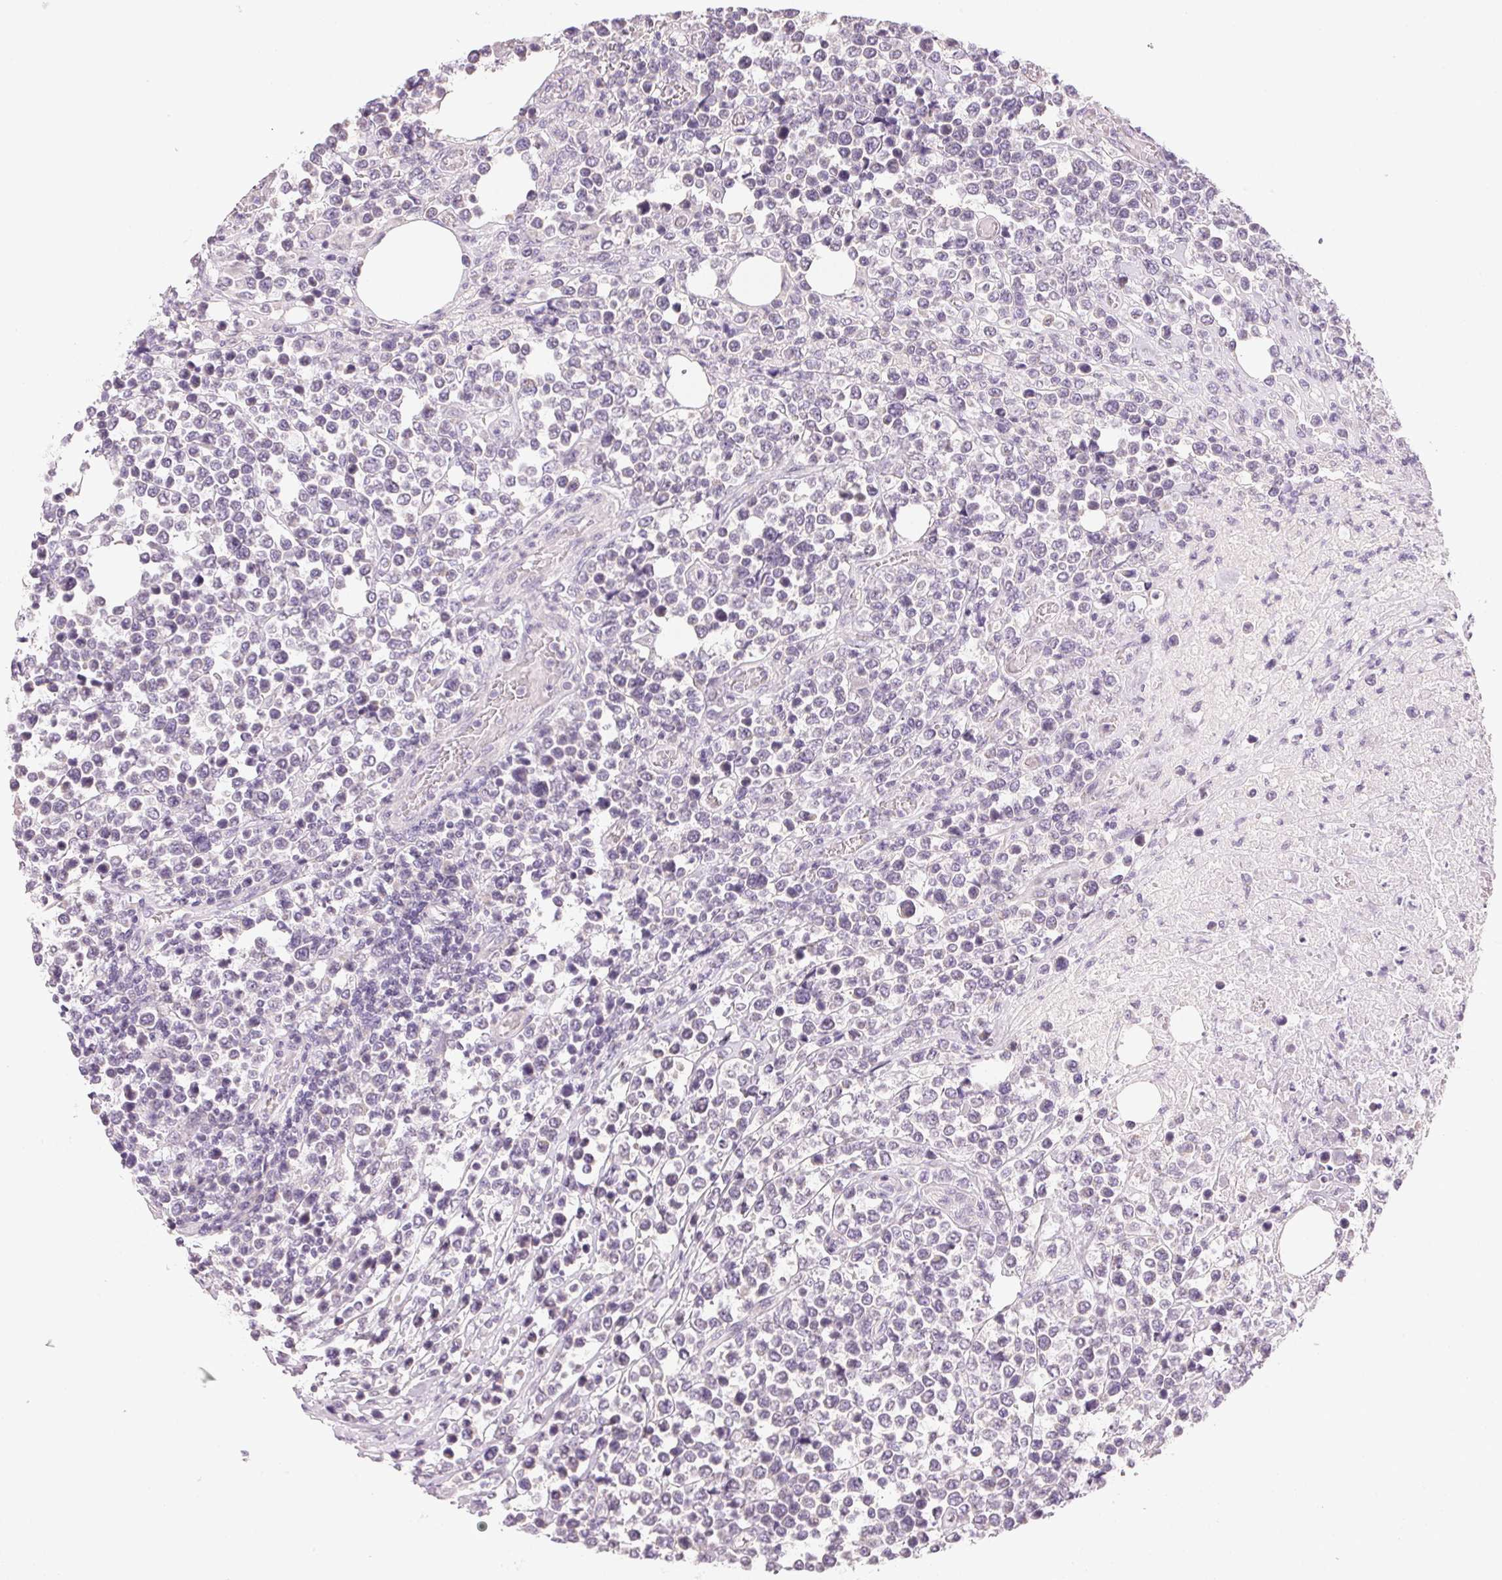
{"staining": {"intensity": "negative", "quantity": "none", "location": "none"}, "tissue": "lymphoma", "cell_type": "Tumor cells", "image_type": "cancer", "snomed": [{"axis": "morphology", "description": "Malignant lymphoma, non-Hodgkin's type, High grade"}, {"axis": "topography", "description": "Soft tissue"}], "caption": "This is a histopathology image of immunohistochemistry staining of high-grade malignant lymphoma, non-Hodgkin's type, which shows no staining in tumor cells.", "gene": "MYBL1", "patient": {"sex": "female", "age": 56}}